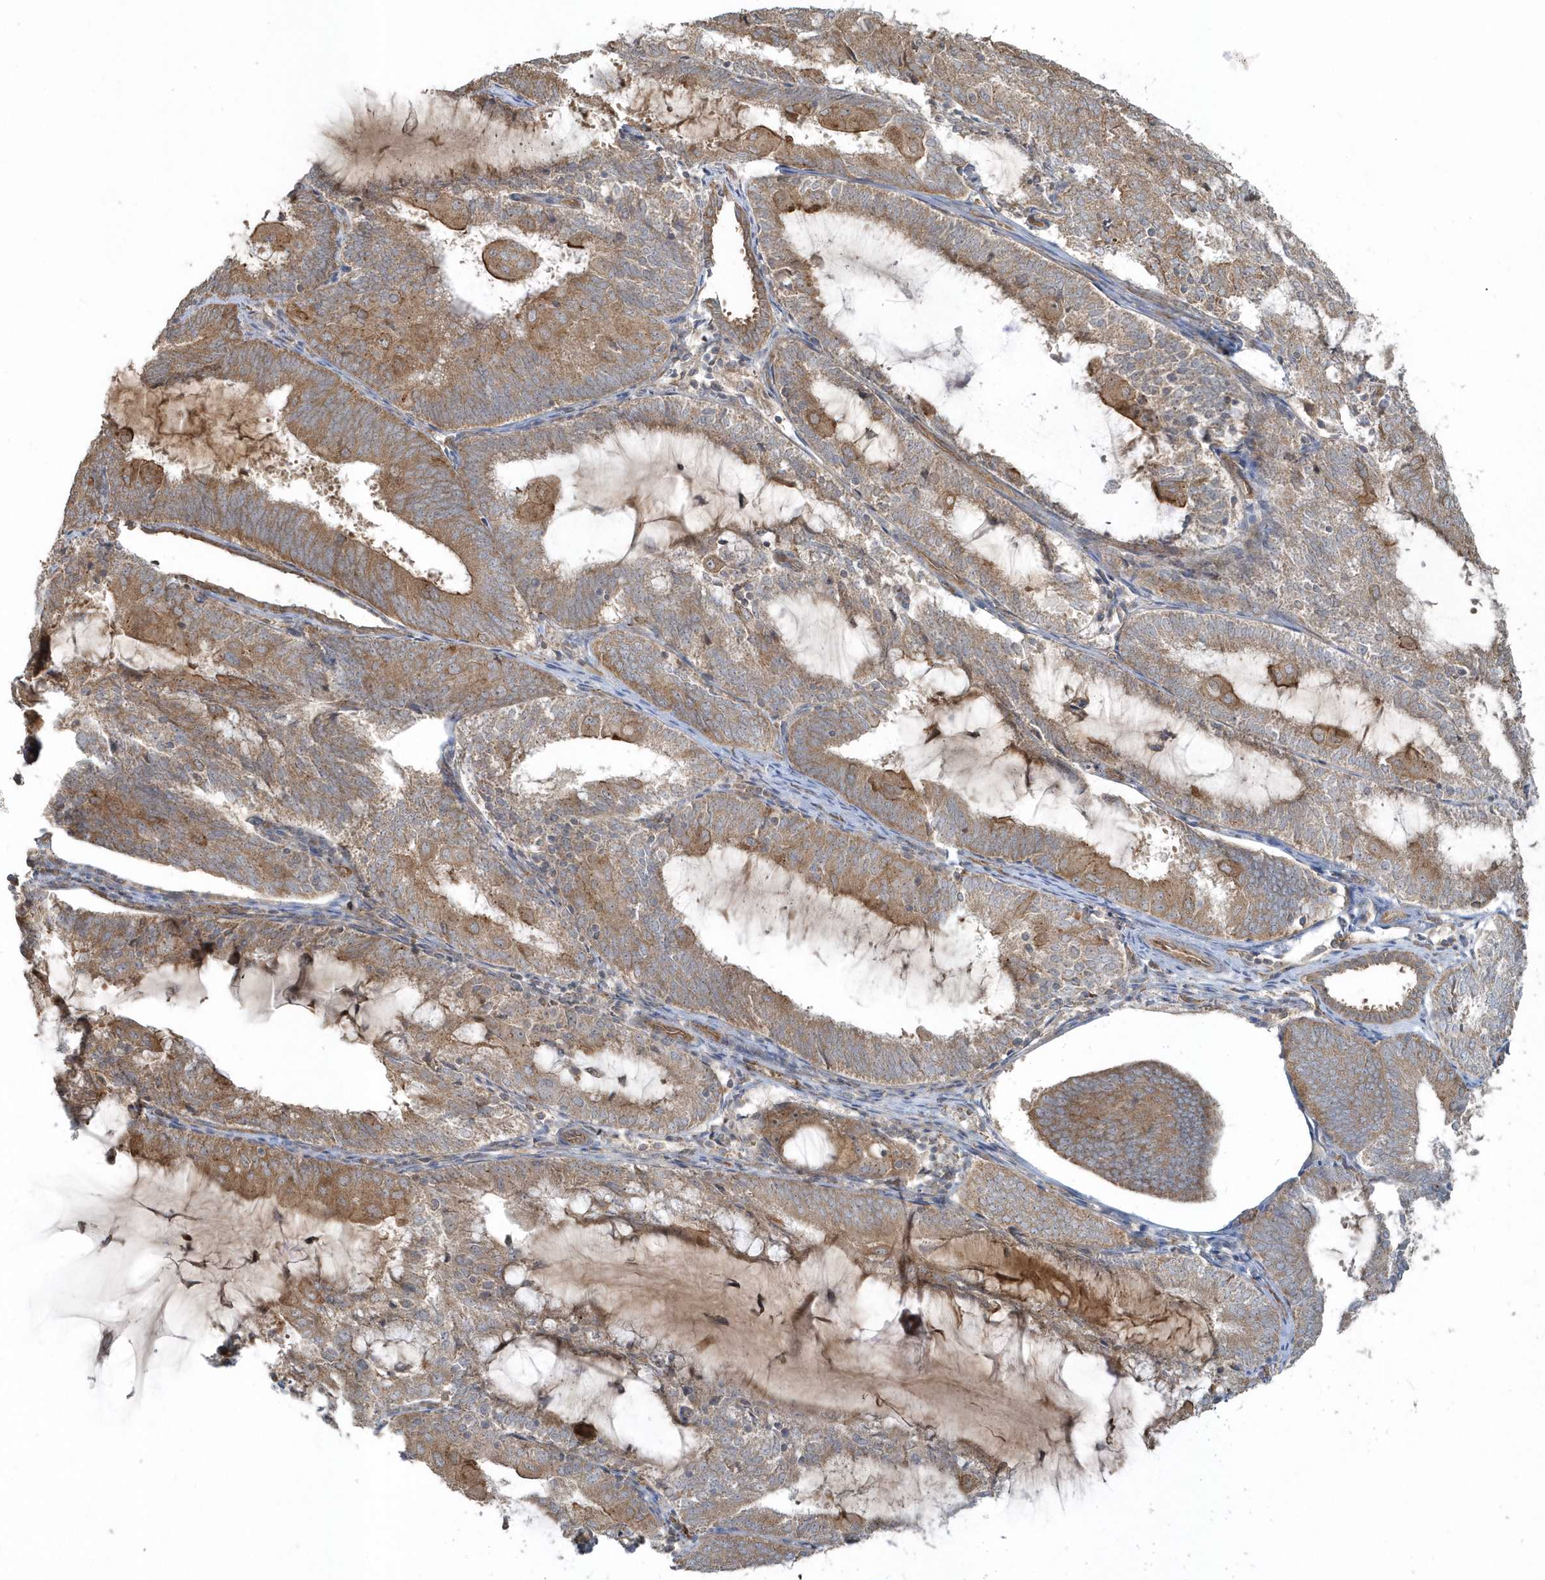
{"staining": {"intensity": "moderate", "quantity": ">75%", "location": "cytoplasmic/membranous"}, "tissue": "endometrial cancer", "cell_type": "Tumor cells", "image_type": "cancer", "snomed": [{"axis": "morphology", "description": "Adenocarcinoma, NOS"}, {"axis": "topography", "description": "Endometrium"}], "caption": "DAB immunohistochemical staining of endometrial cancer demonstrates moderate cytoplasmic/membranous protein positivity in approximately >75% of tumor cells.", "gene": "STIM2", "patient": {"sex": "female", "age": 81}}